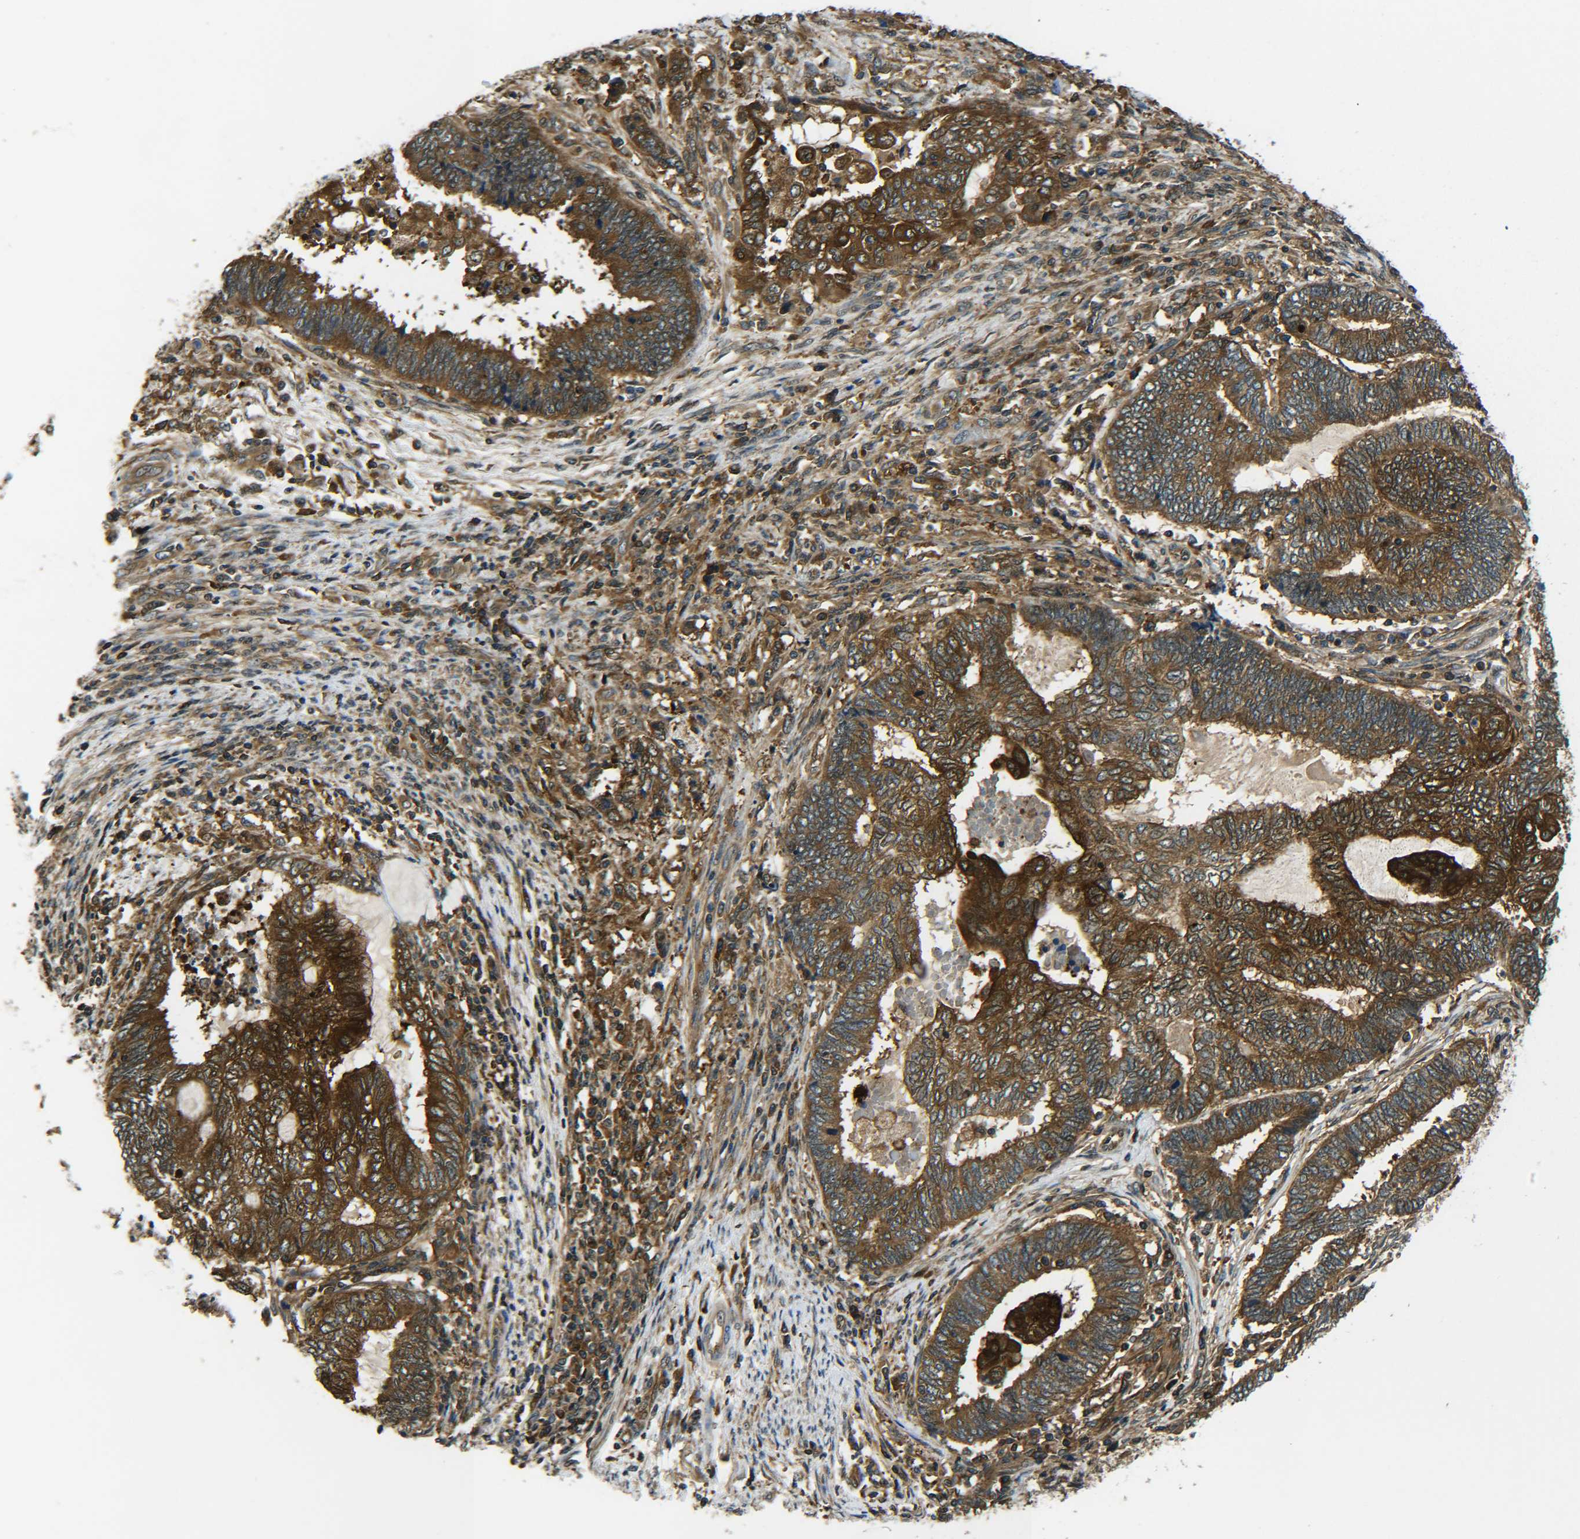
{"staining": {"intensity": "strong", "quantity": ">75%", "location": "cytoplasmic/membranous"}, "tissue": "endometrial cancer", "cell_type": "Tumor cells", "image_type": "cancer", "snomed": [{"axis": "morphology", "description": "Adenocarcinoma, NOS"}, {"axis": "topography", "description": "Uterus"}, {"axis": "topography", "description": "Endometrium"}], "caption": "A histopathology image showing strong cytoplasmic/membranous staining in approximately >75% of tumor cells in adenocarcinoma (endometrial), as visualized by brown immunohistochemical staining.", "gene": "PREB", "patient": {"sex": "female", "age": 70}}